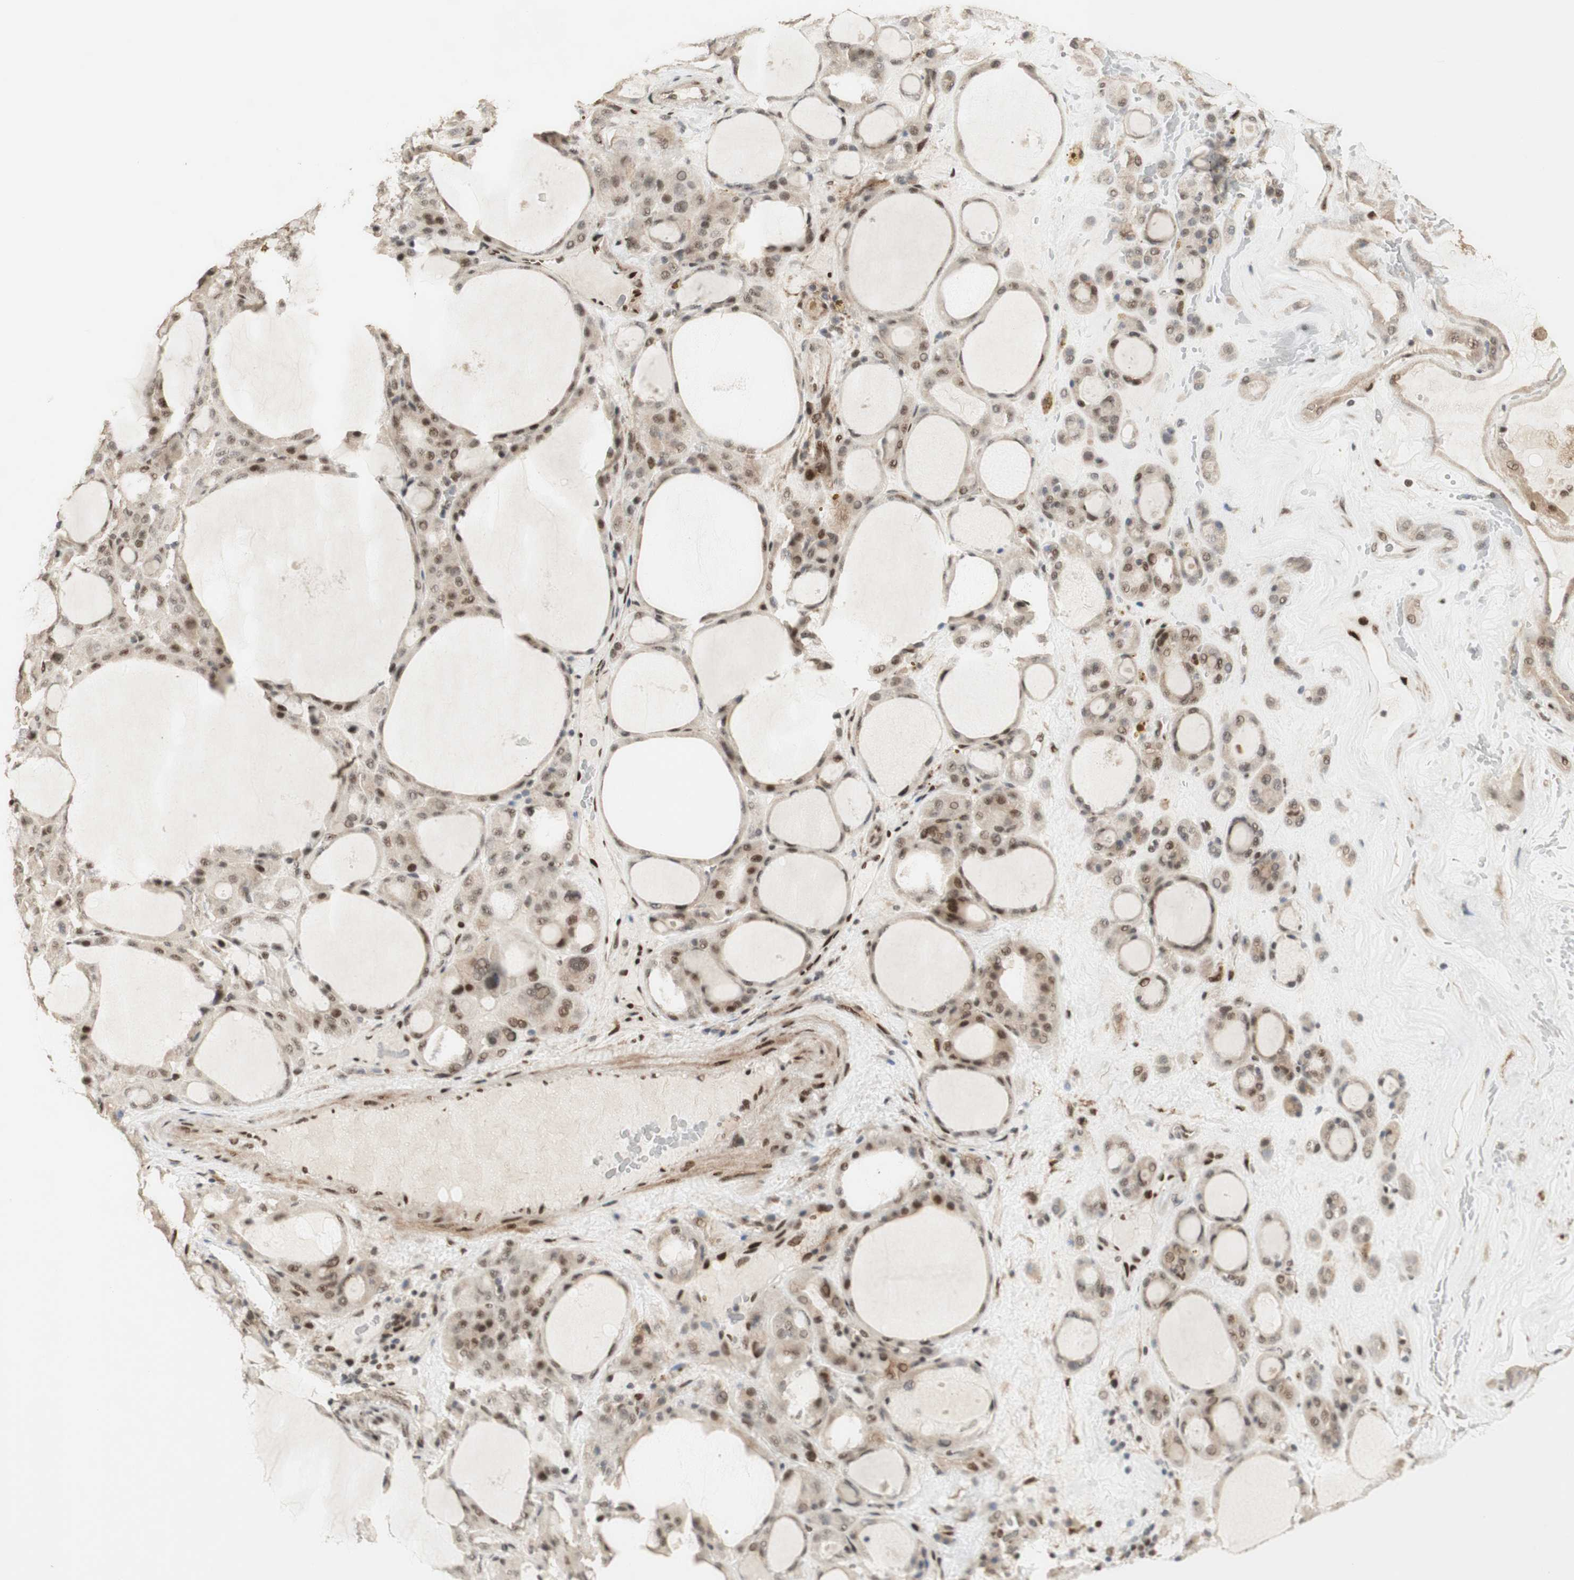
{"staining": {"intensity": "moderate", "quantity": ">75%", "location": "nuclear"}, "tissue": "thyroid gland", "cell_type": "Glandular cells", "image_type": "normal", "snomed": [{"axis": "morphology", "description": "Normal tissue, NOS"}, {"axis": "morphology", "description": "Carcinoma, NOS"}, {"axis": "topography", "description": "Thyroid gland"}], "caption": "A micrograph of human thyroid gland stained for a protein exhibits moderate nuclear brown staining in glandular cells. Ihc stains the protein of interest in brown and the nuclei are stained blue.", "gene": "FOXP1", "patient": {"sex": "female", "age": 86}}